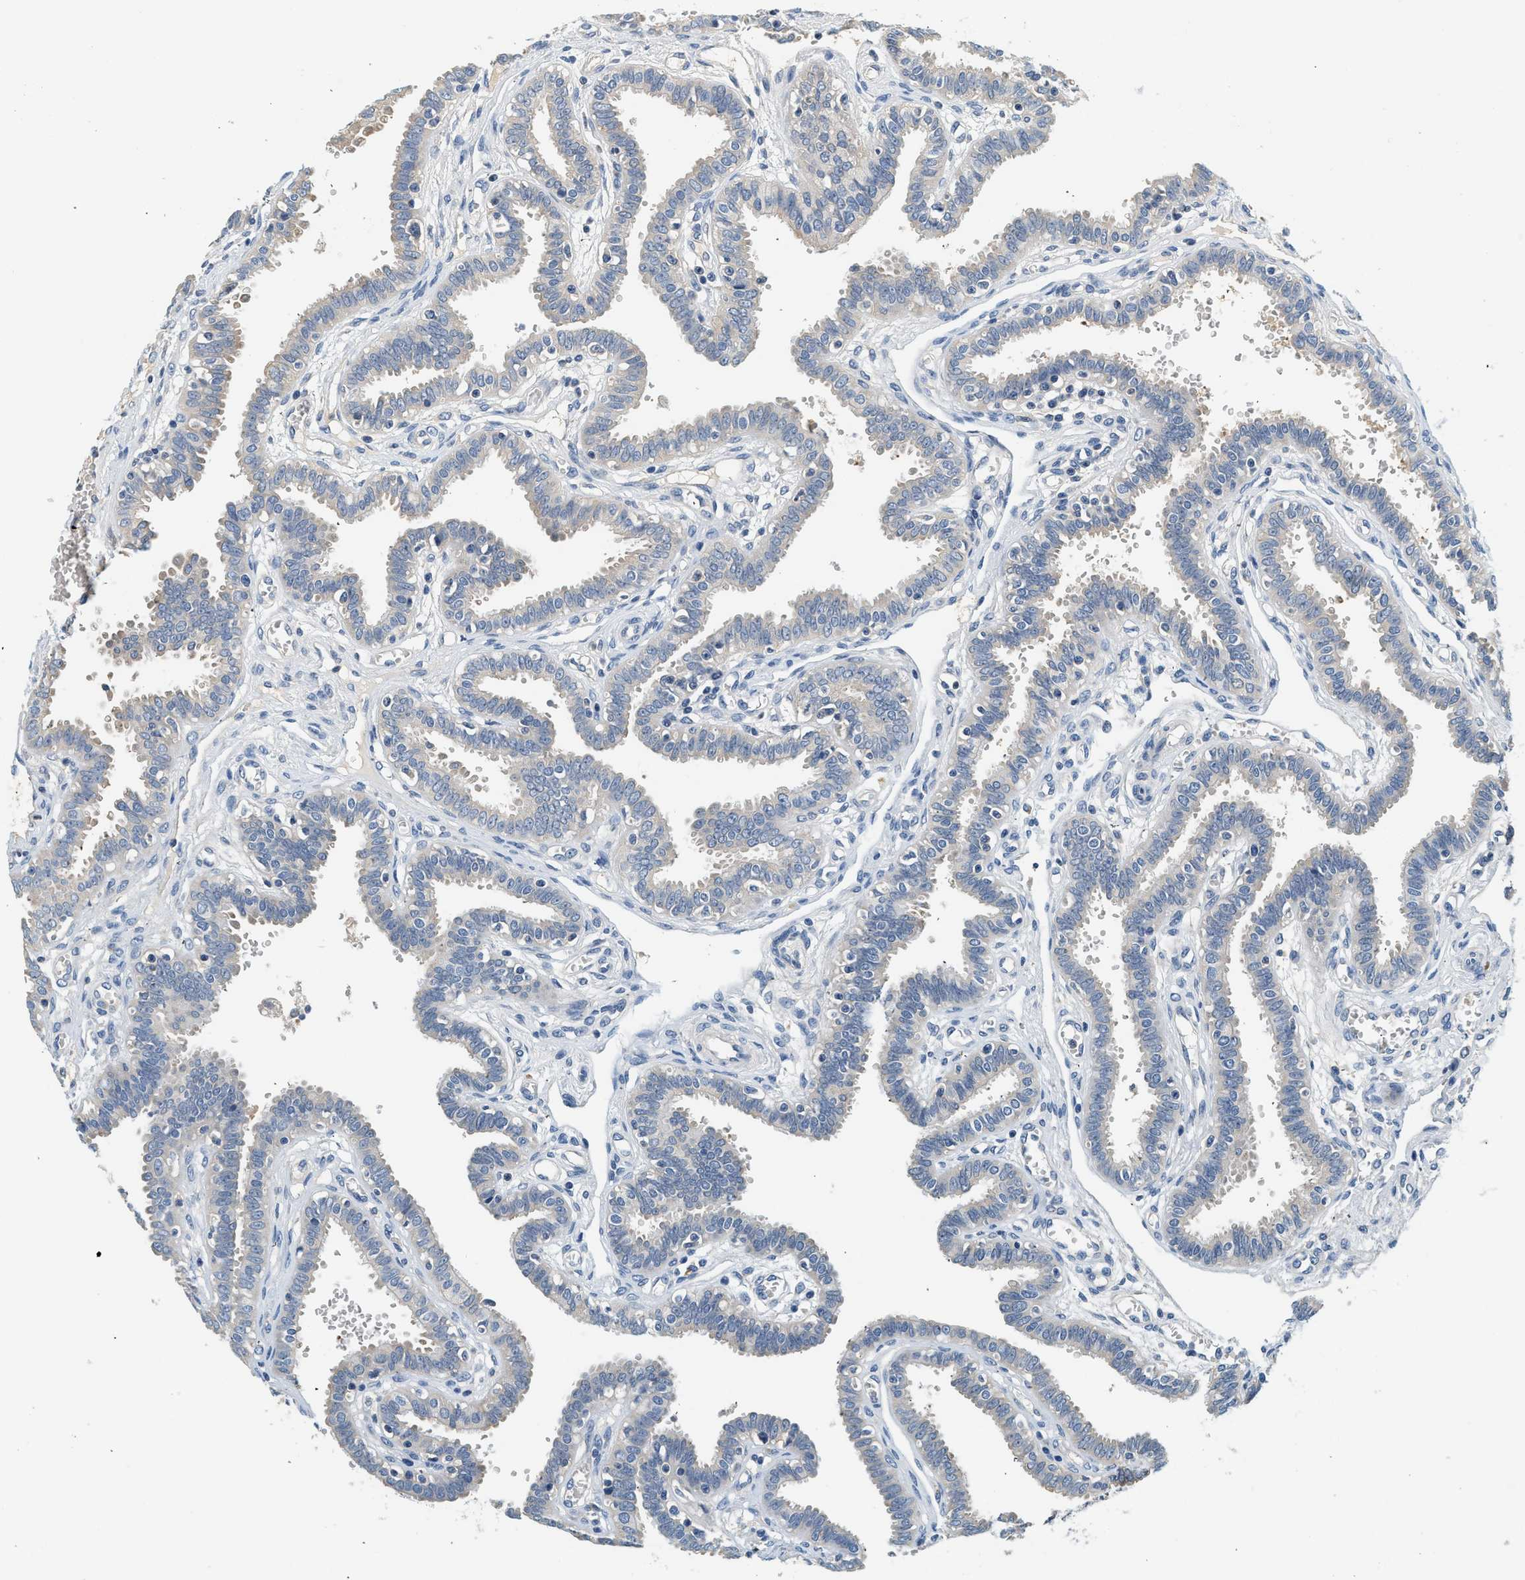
{"staining": {"intensity": "weak", "quantity": "<25%", "location": "cytoplasmic/membranous"}, "tissue": "fallopian tube", "cell_type": "Glandular cells", "image_type": "normal", "snomed": [{"axis": "morphology", "description": "Normal tissue, NOS"}, {"axis": "topography", "description": "Fallopian tube"}], "caption": "This micrograph is of benign fallopian tube stained with immunohistochemistry to label a protein in brown with the nuclei are counter-stained blue. There is no expression in glandular cells. (DAB (3,3'-diaminobenzidine) immunohistochemistry with hematoxylin counter stain).", "gene": "SLC35E1", "patient": {"sex": "female", "age": 32}}